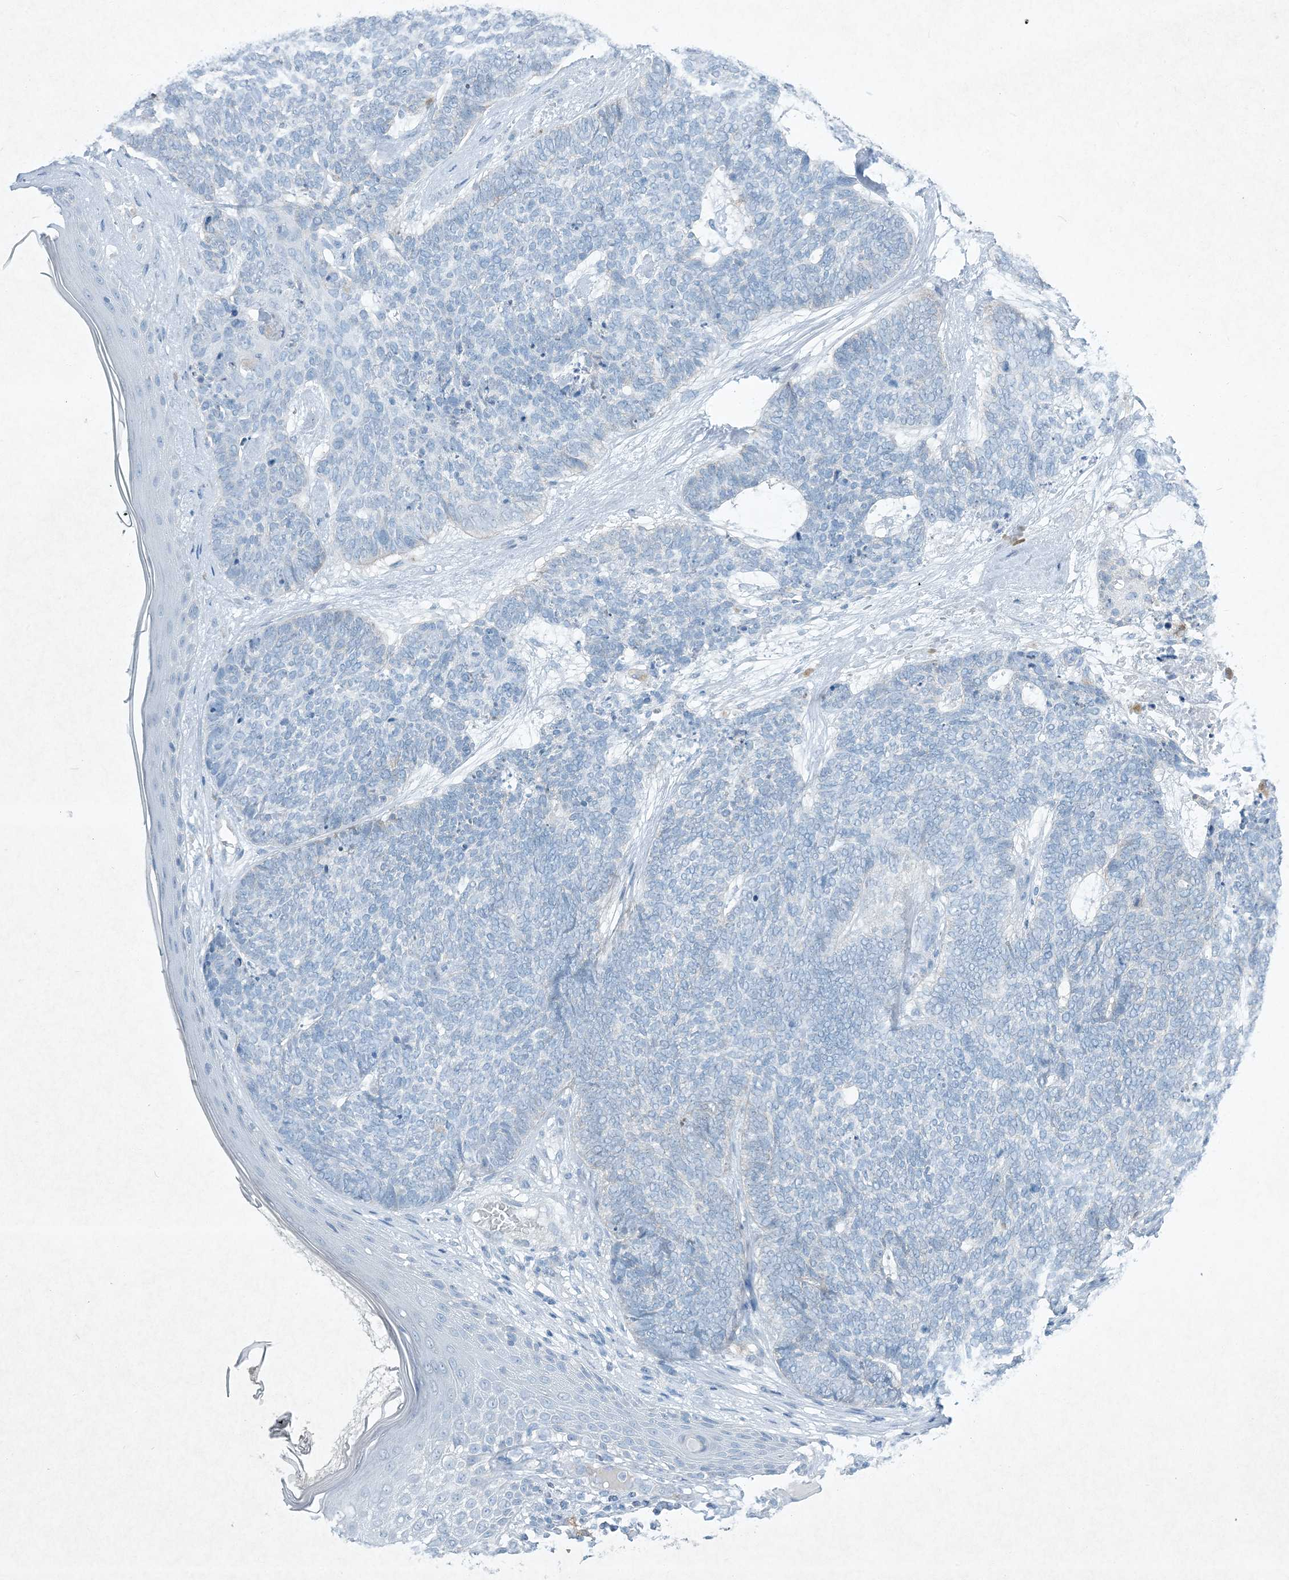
{"staining": {"intensity": "negative", "quantity": "none", "location": "none"}, "tissue": "skin cancer", "cell_type": "Tumor cells", "image_type": "cancer", "snomed": [{"axis": "morphology", "description": "Basal cell carcinoma"}, {"axis": "topography", "description": "Skin"}], "caption": "Photomicrograph shows no protein positivity in tumor cells of skin cancer (basal cell carcinoma) tissue.", "gene": "PGM5", "patient": {"sex": "female", "age": 84}}